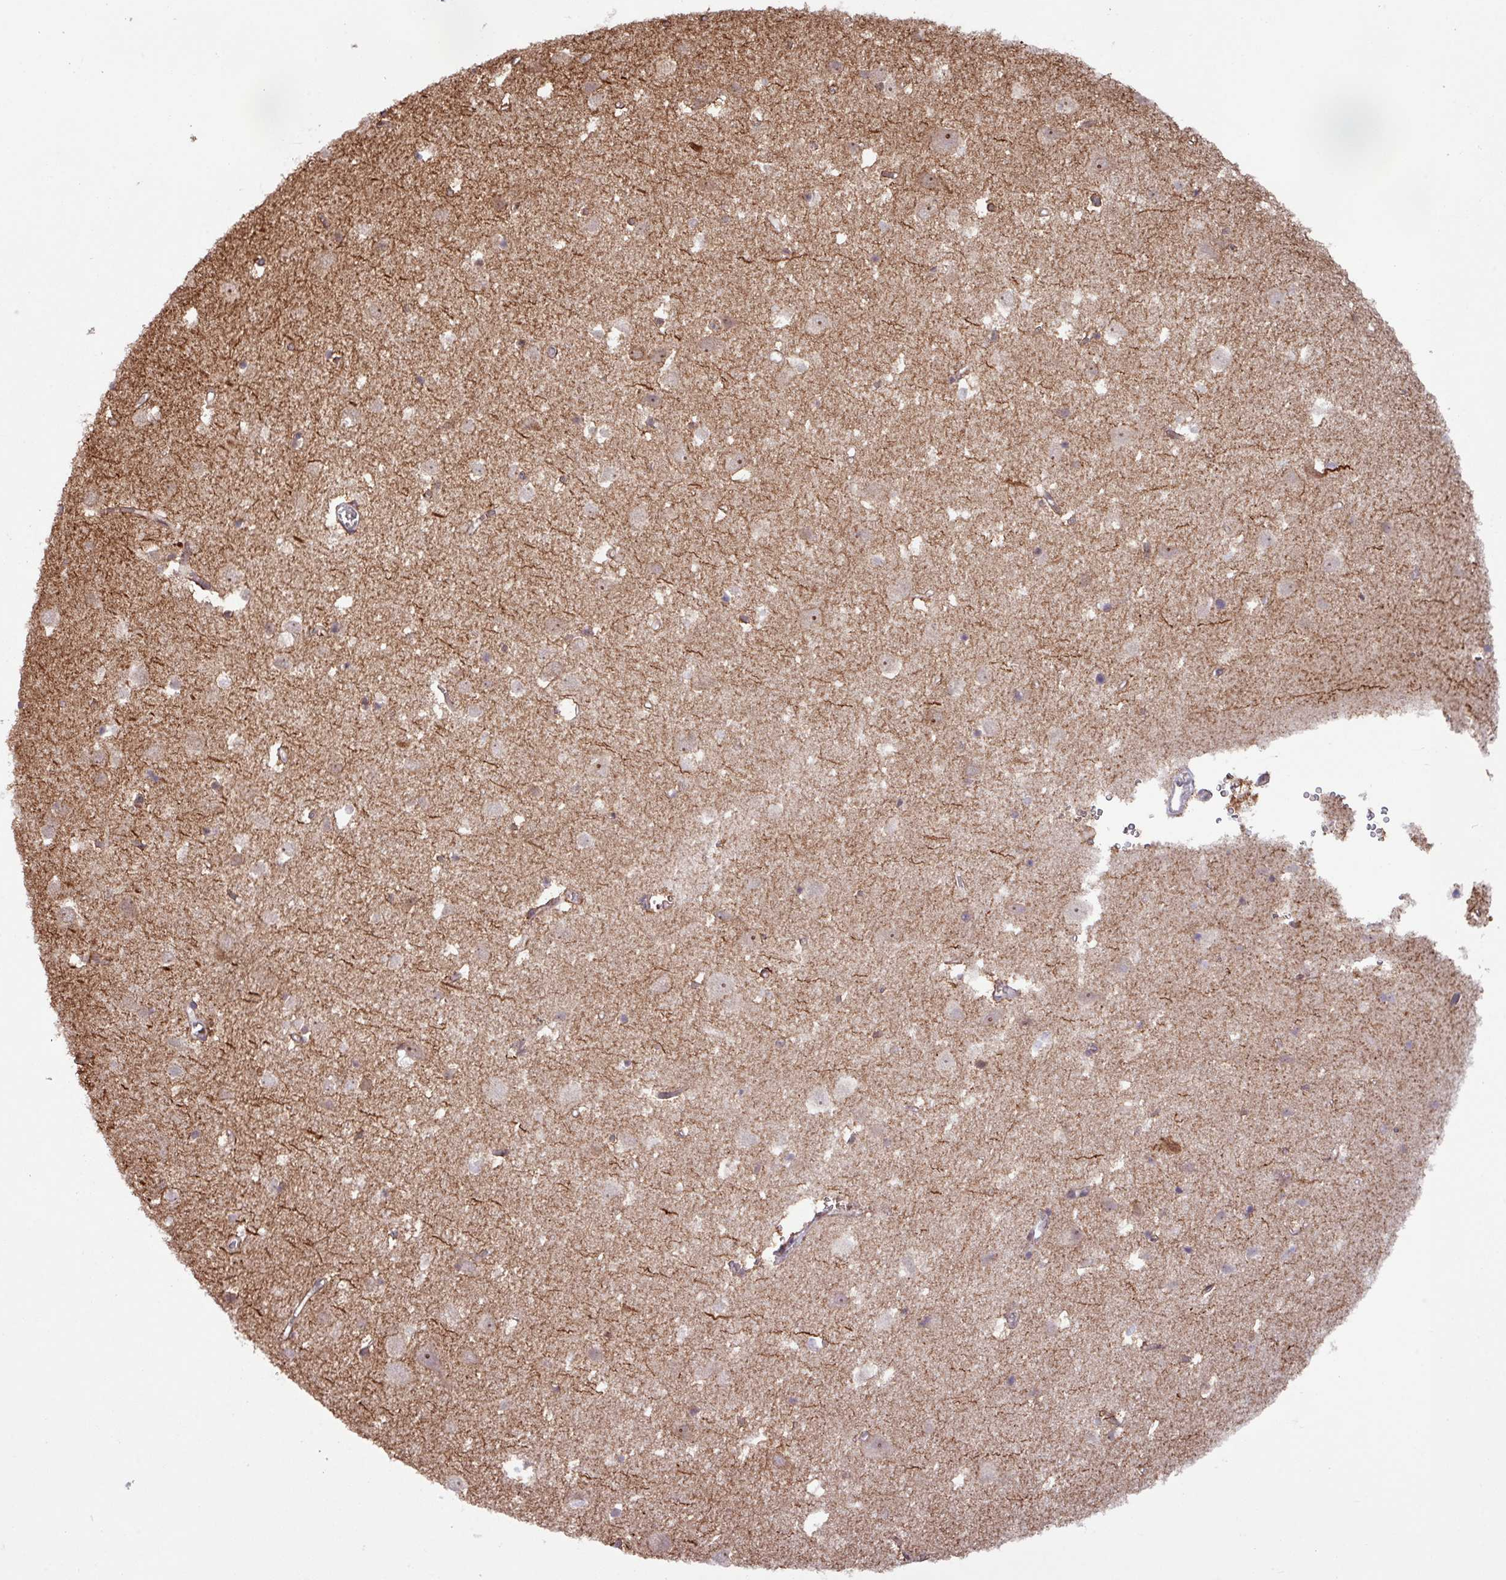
{"staining": {"intensity": "weak", "quantity": "<25%", "location": "cytoplasmic/membranous"}, "tissue": "cerebral cortex", "cell_type": "Endothelial cells", "image_type": "normal", "snomed": [{"axis": "morphology", "description": "Normal tissue, NOS"}, {"axis": "topography", "description": "Cerebral cortex"}], "caption": "IHC micrograph of benign cerebral cortex: cerebral cortex stained with DAB (3,3'-diaminobenzidine) displays no significant protein expression in endothelial cells.", "gene": "GON7", "patient": {"sex": "male", "age": 70}}